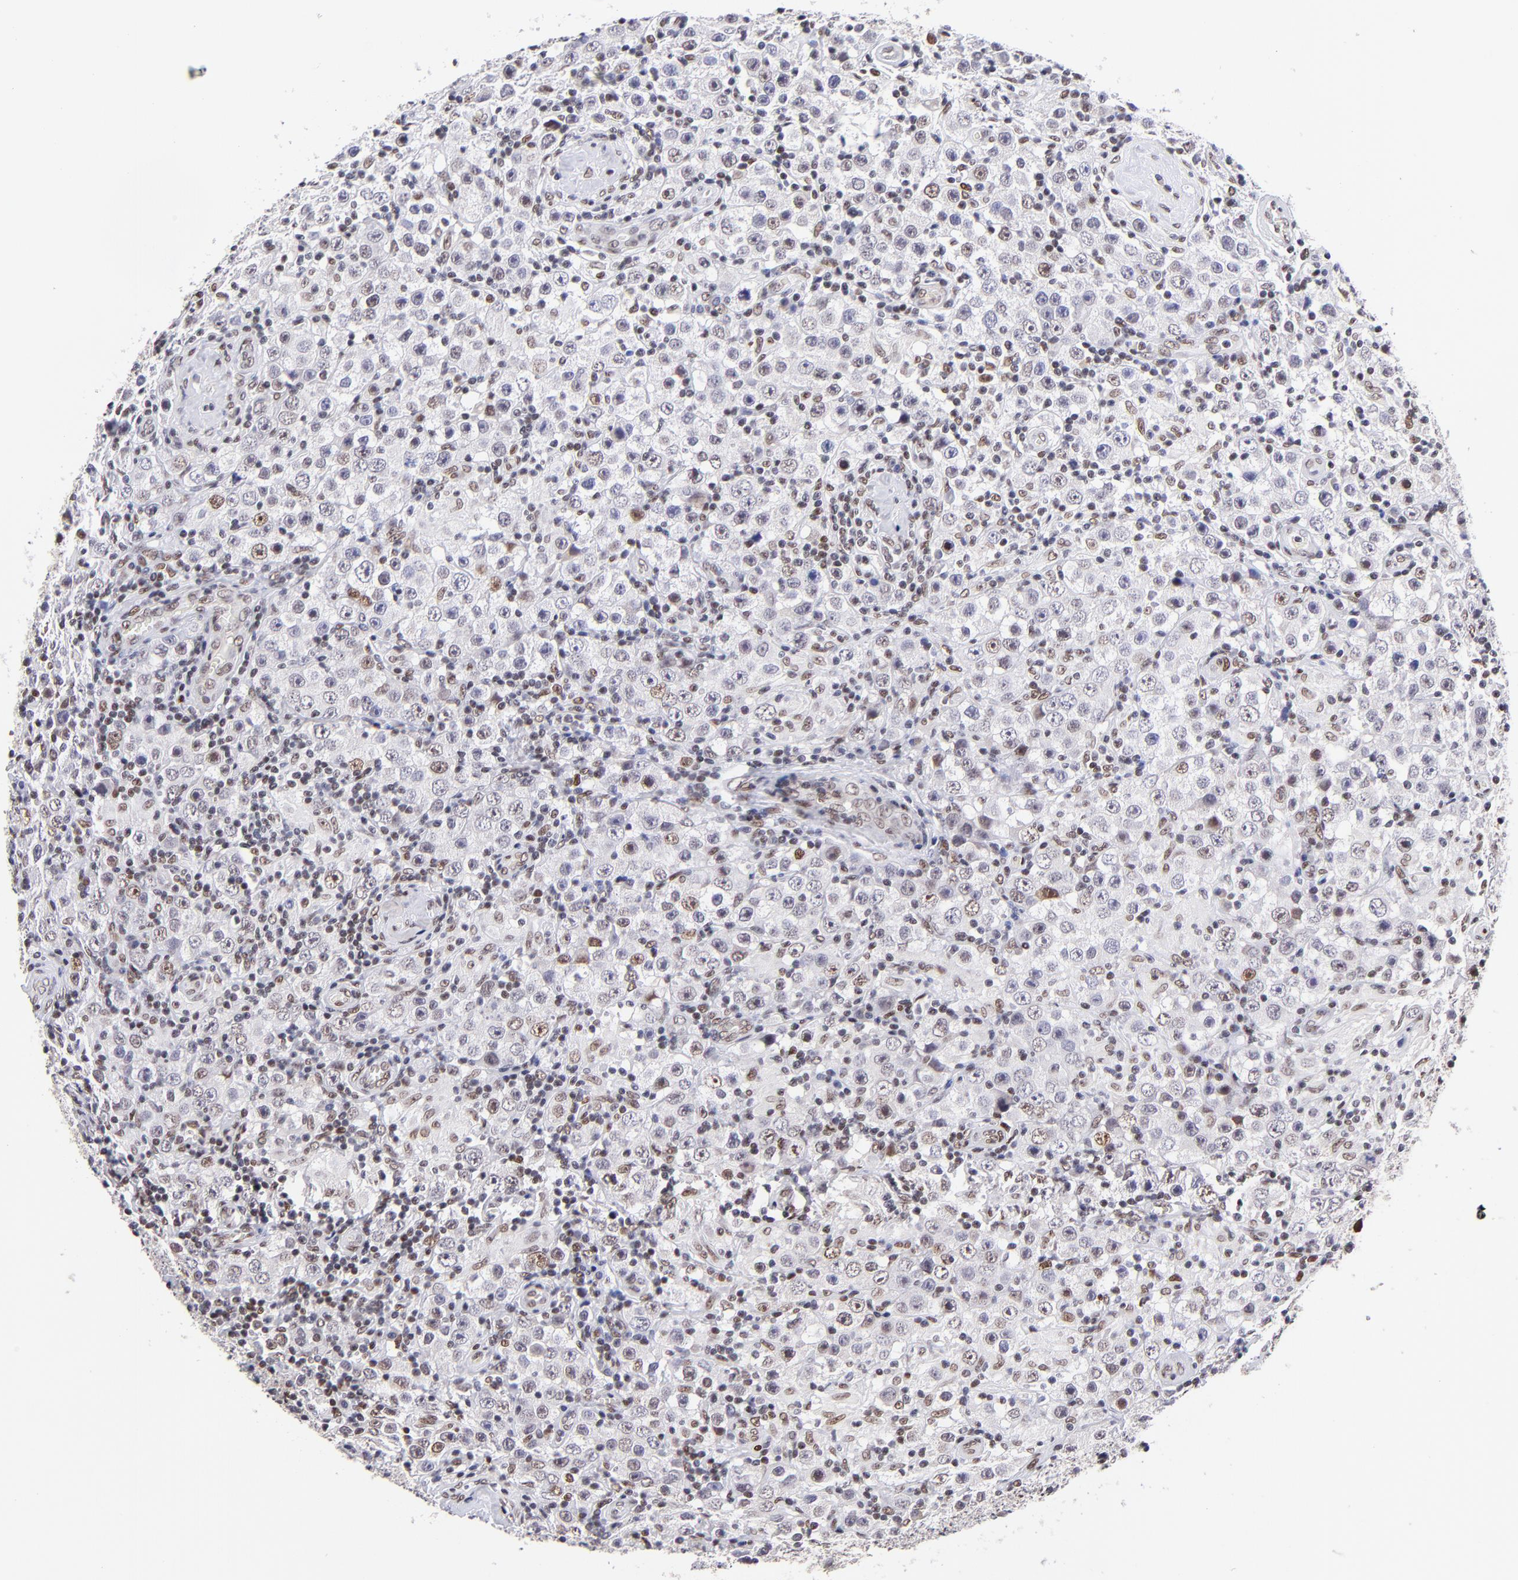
{"staining": {"intensity": "weak", "quantity": ">75%", "location": "nuclear"}, "tissue": "testis cancer", "cell_type": "Tumor cells", "image_type": "cancer", "snomed": [{"axis": "morphology", "description": "Seminoma, NOS"}, {"axis": "topography", "description": "Testis"}], "caption": "Testis cancer stained for a protein exhibits weak nuclear positivity in tumor cells.", "gene": "MIDEAS", "patient": {"sex": "male", "age": 32}}